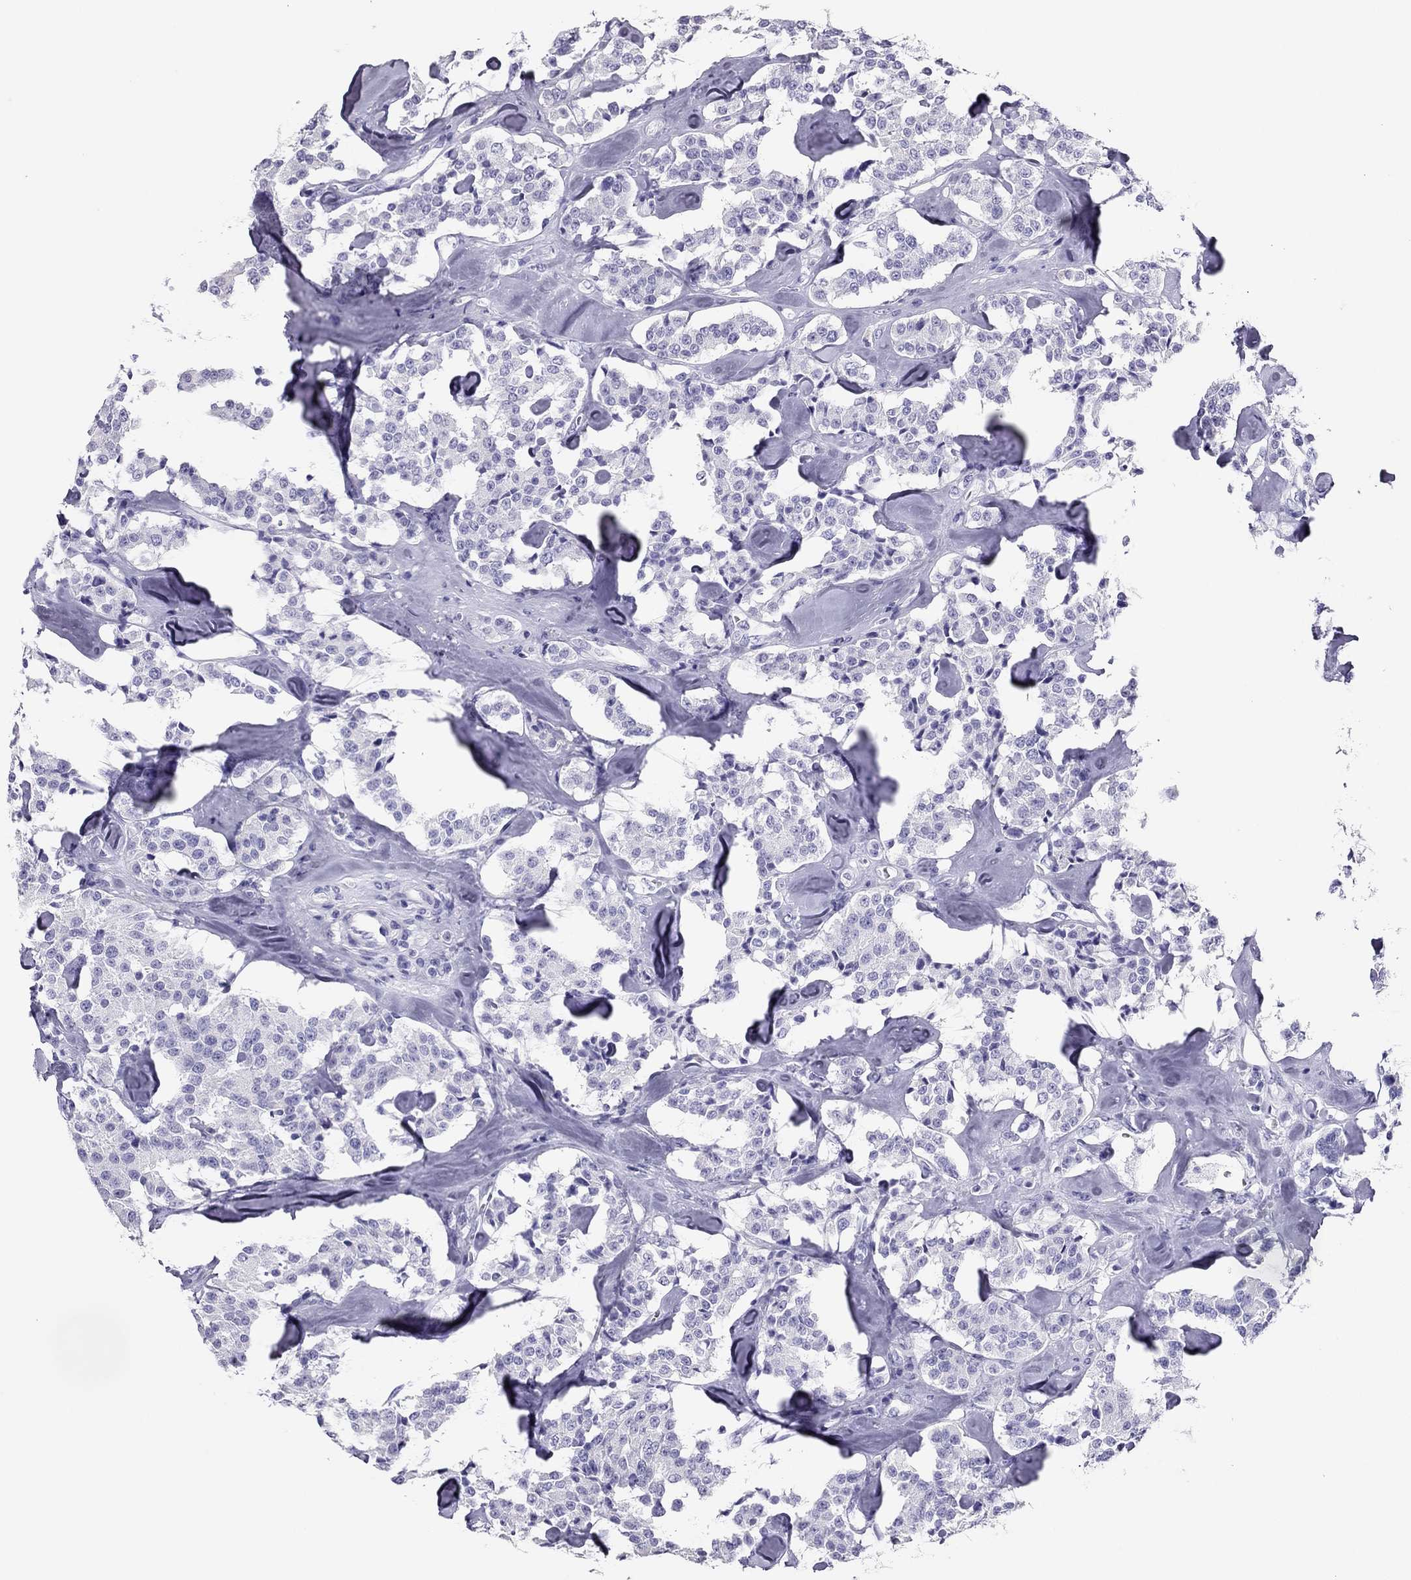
{"staining": {"intensity": "negative", "quantity": "none", "location": "none"}, "tissue": "carcinoid", "cell_type": "Tumor cells", "image_type": "cancer", "snomed": [{"axis": "morphology", "description": "Carcinoid, malignant, NOS"}, {"axis": "topography", "description": "Pancreas"}], "caption": "Human carcinoid stained for a protein using immunohistochemistry (IHC) displays no staining in tumor cells.", "gene": "PDE6A", "patient": {"sex": "male", "age": 41}}